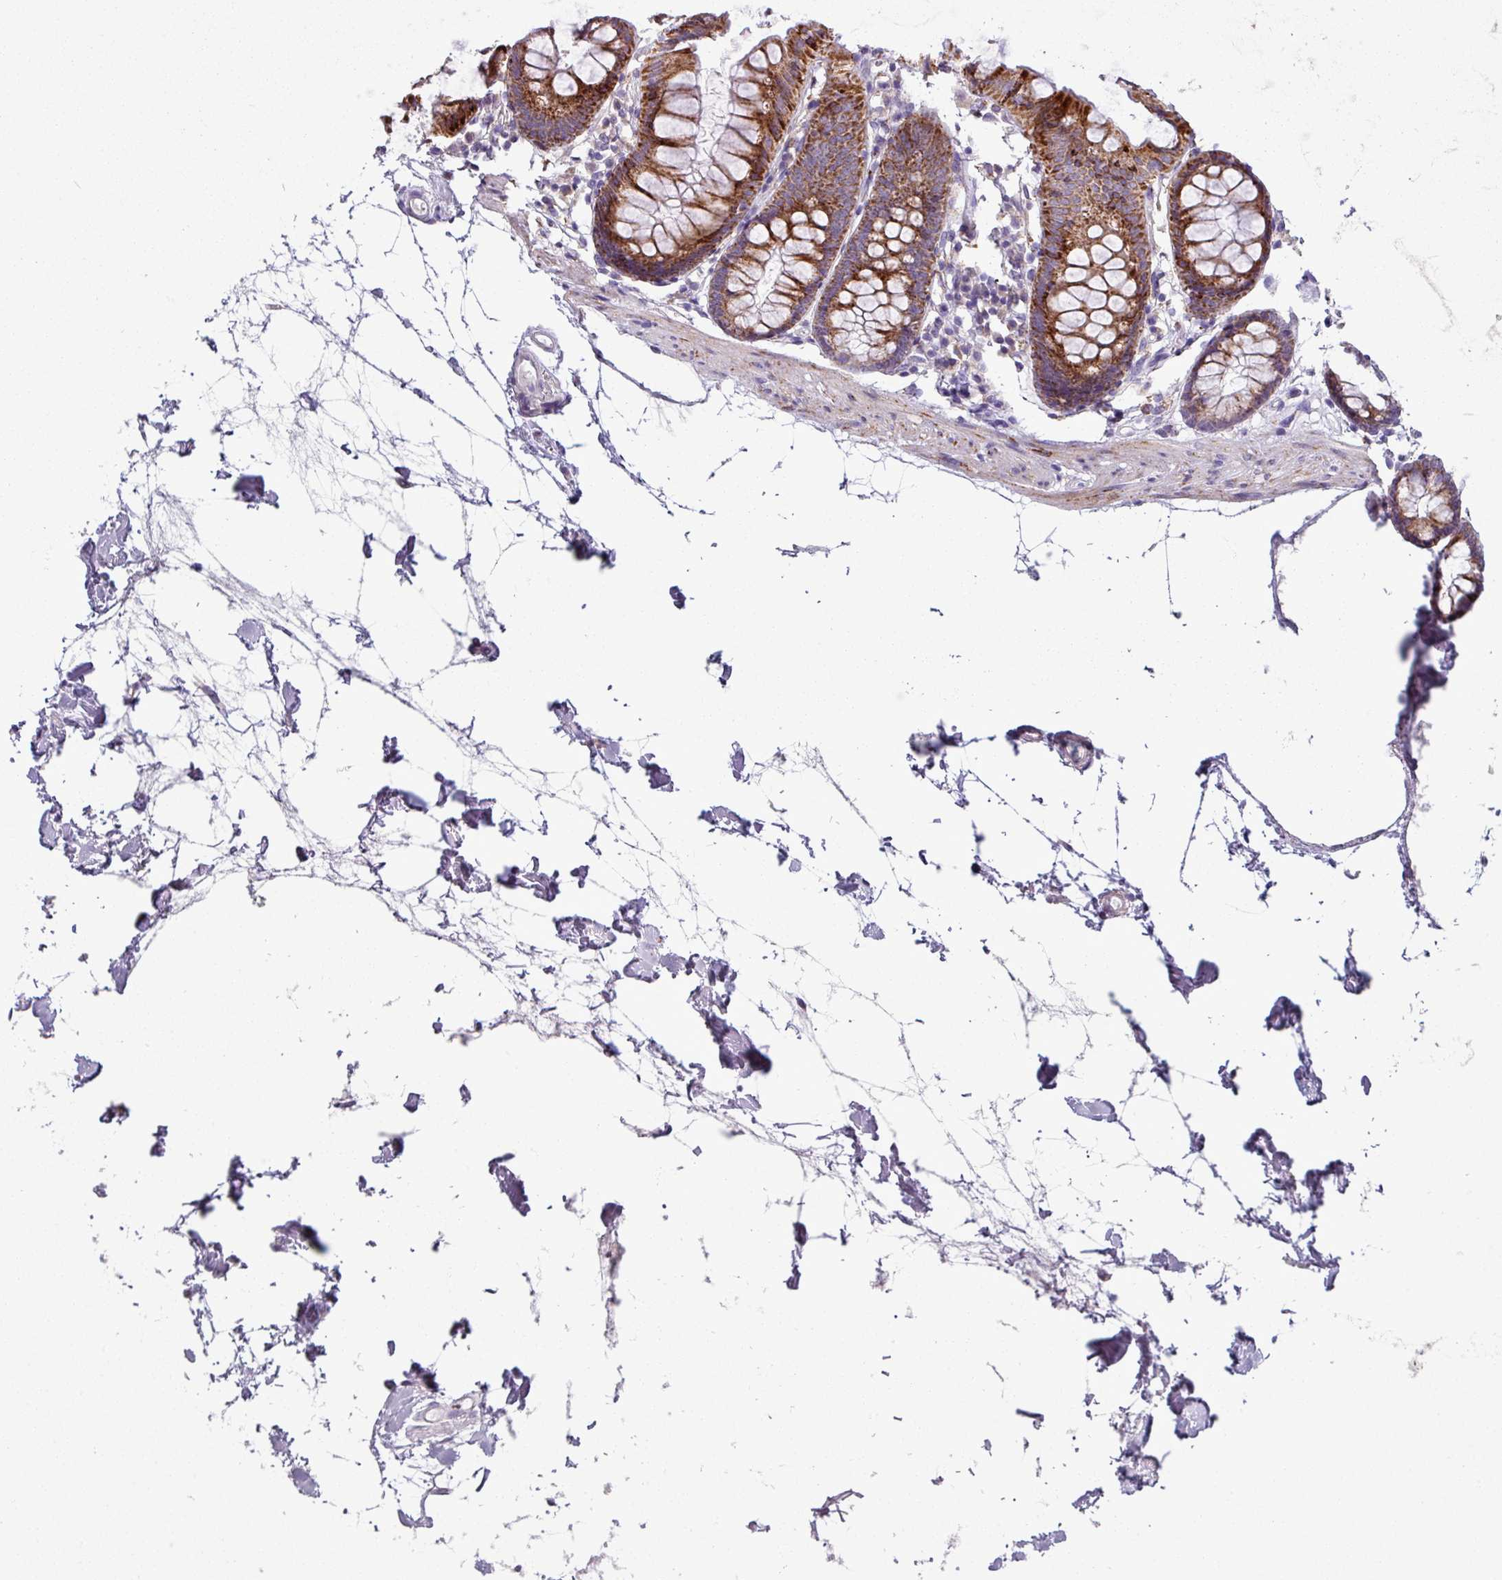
{"staining": {"intensity": "weak", "quantity": ">75%", "location": "cytoplasmic/membranous"}, "tissue": "colon", "cell_type": "Endothelial cells", "image_type": "normal", "snomed": [{"axis": "morphology", "description": "Normal tissue, NOS"}, {"axis": "topography", "description": "Colon"}], "caption": "IHC staining of unremarkable colon, which shows low levels of weak cytoplasmic/membranous staining in approximately >75% of endothelial cells indicating weak cytoplasmic/membranous protein positivity. The staining was performed using DAB (3,3'-diaminobenzidine) (brown) for protein detection and nuclei were counterstained in hematoxylin (blue).", "gene": "ZNF667", "patient": {"sex": "female", "age": 84}}